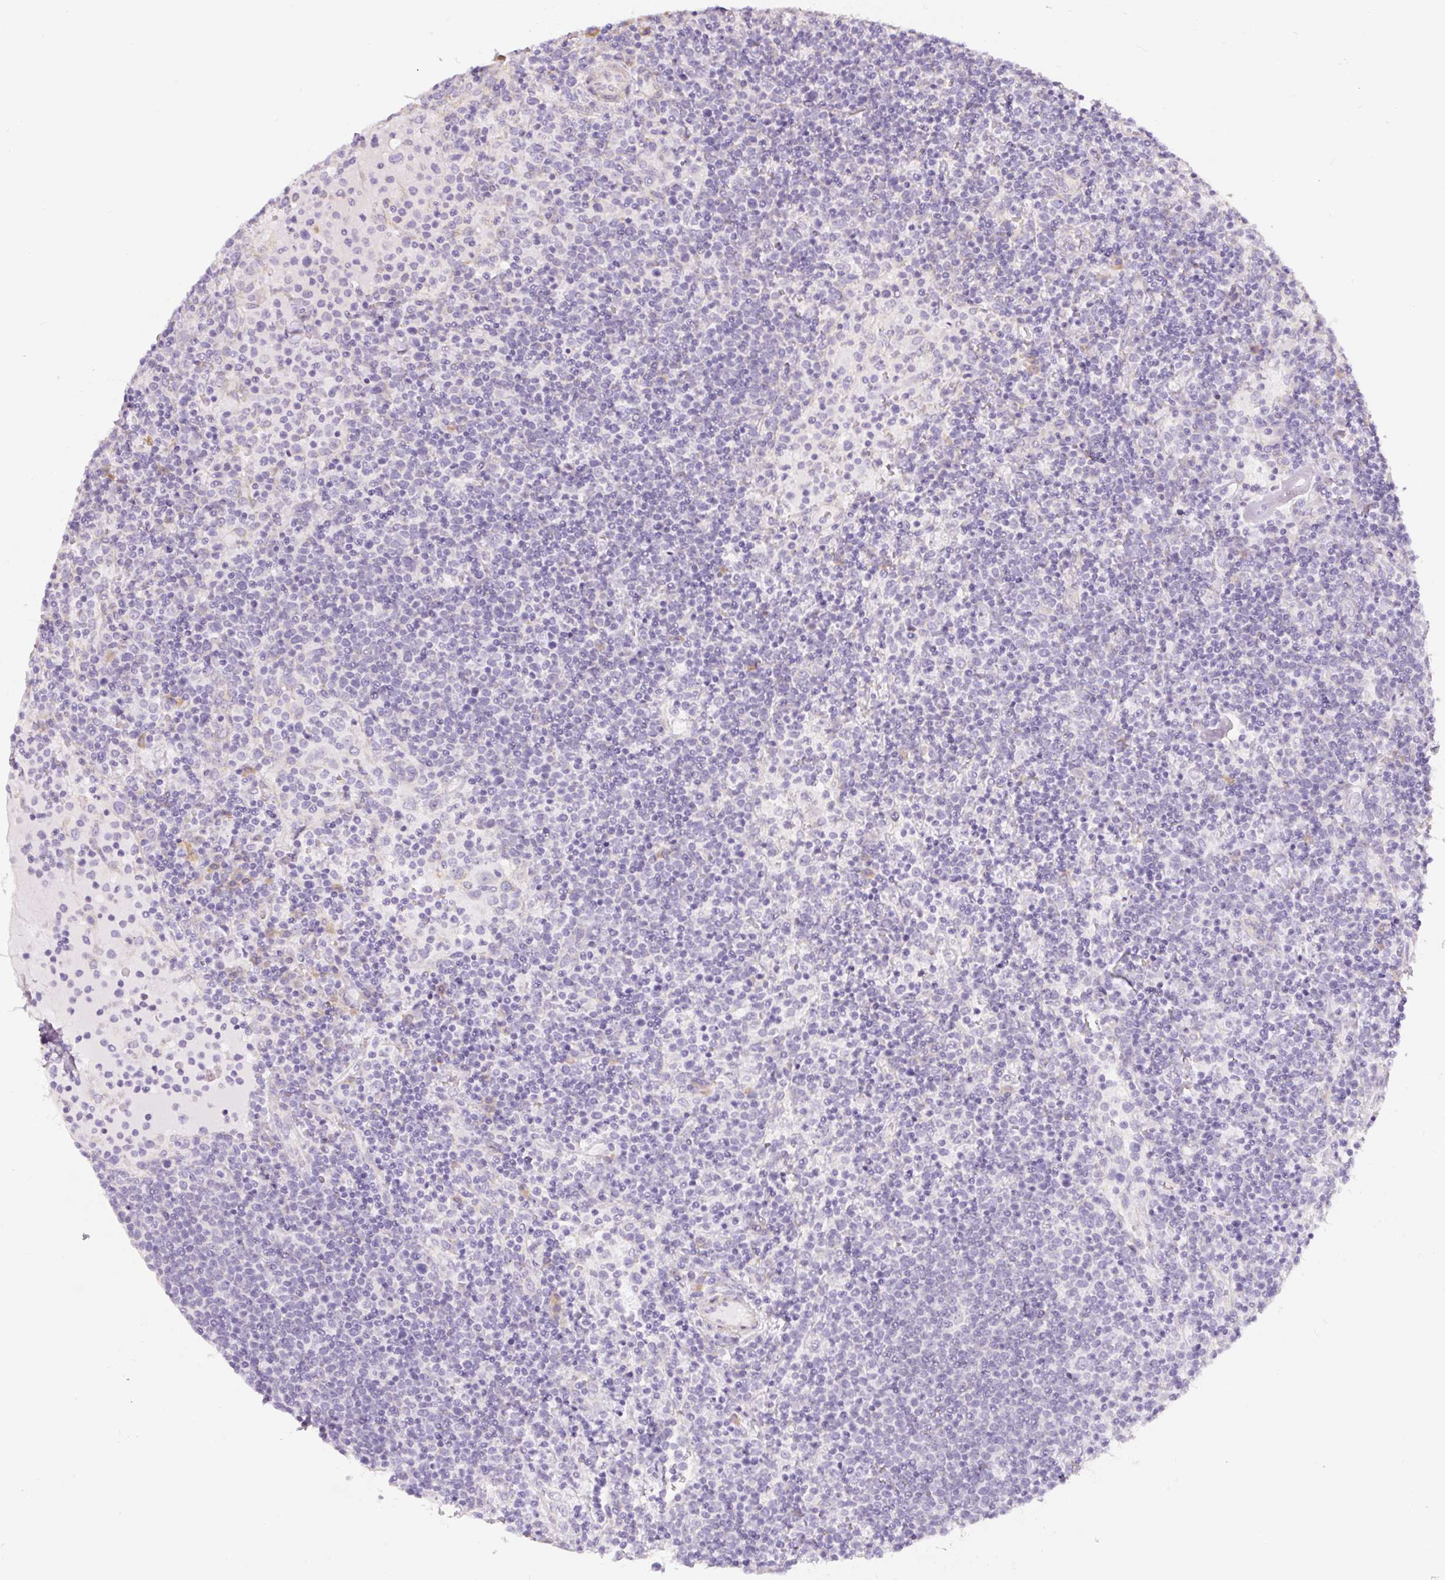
{"staining": {"intensity": "negative", "quantity": "none", "location": "none"}, "tissue": "lymphoma", "cell_type": "Tumor cells", "image_type": "cancer", "snomed": [{"axis": "morphology", "description": "Malignant lymphoma, non-Hodgkin's type, High grade"}, {"axis": "topography", "description": "Lymph node"}], "caption": "Lymphoma was stained to show a protein in brown. There is no significant staining in tumor cells.", "gene": "PWWP3B", "patient": {"sex": "male", "age": 61}}